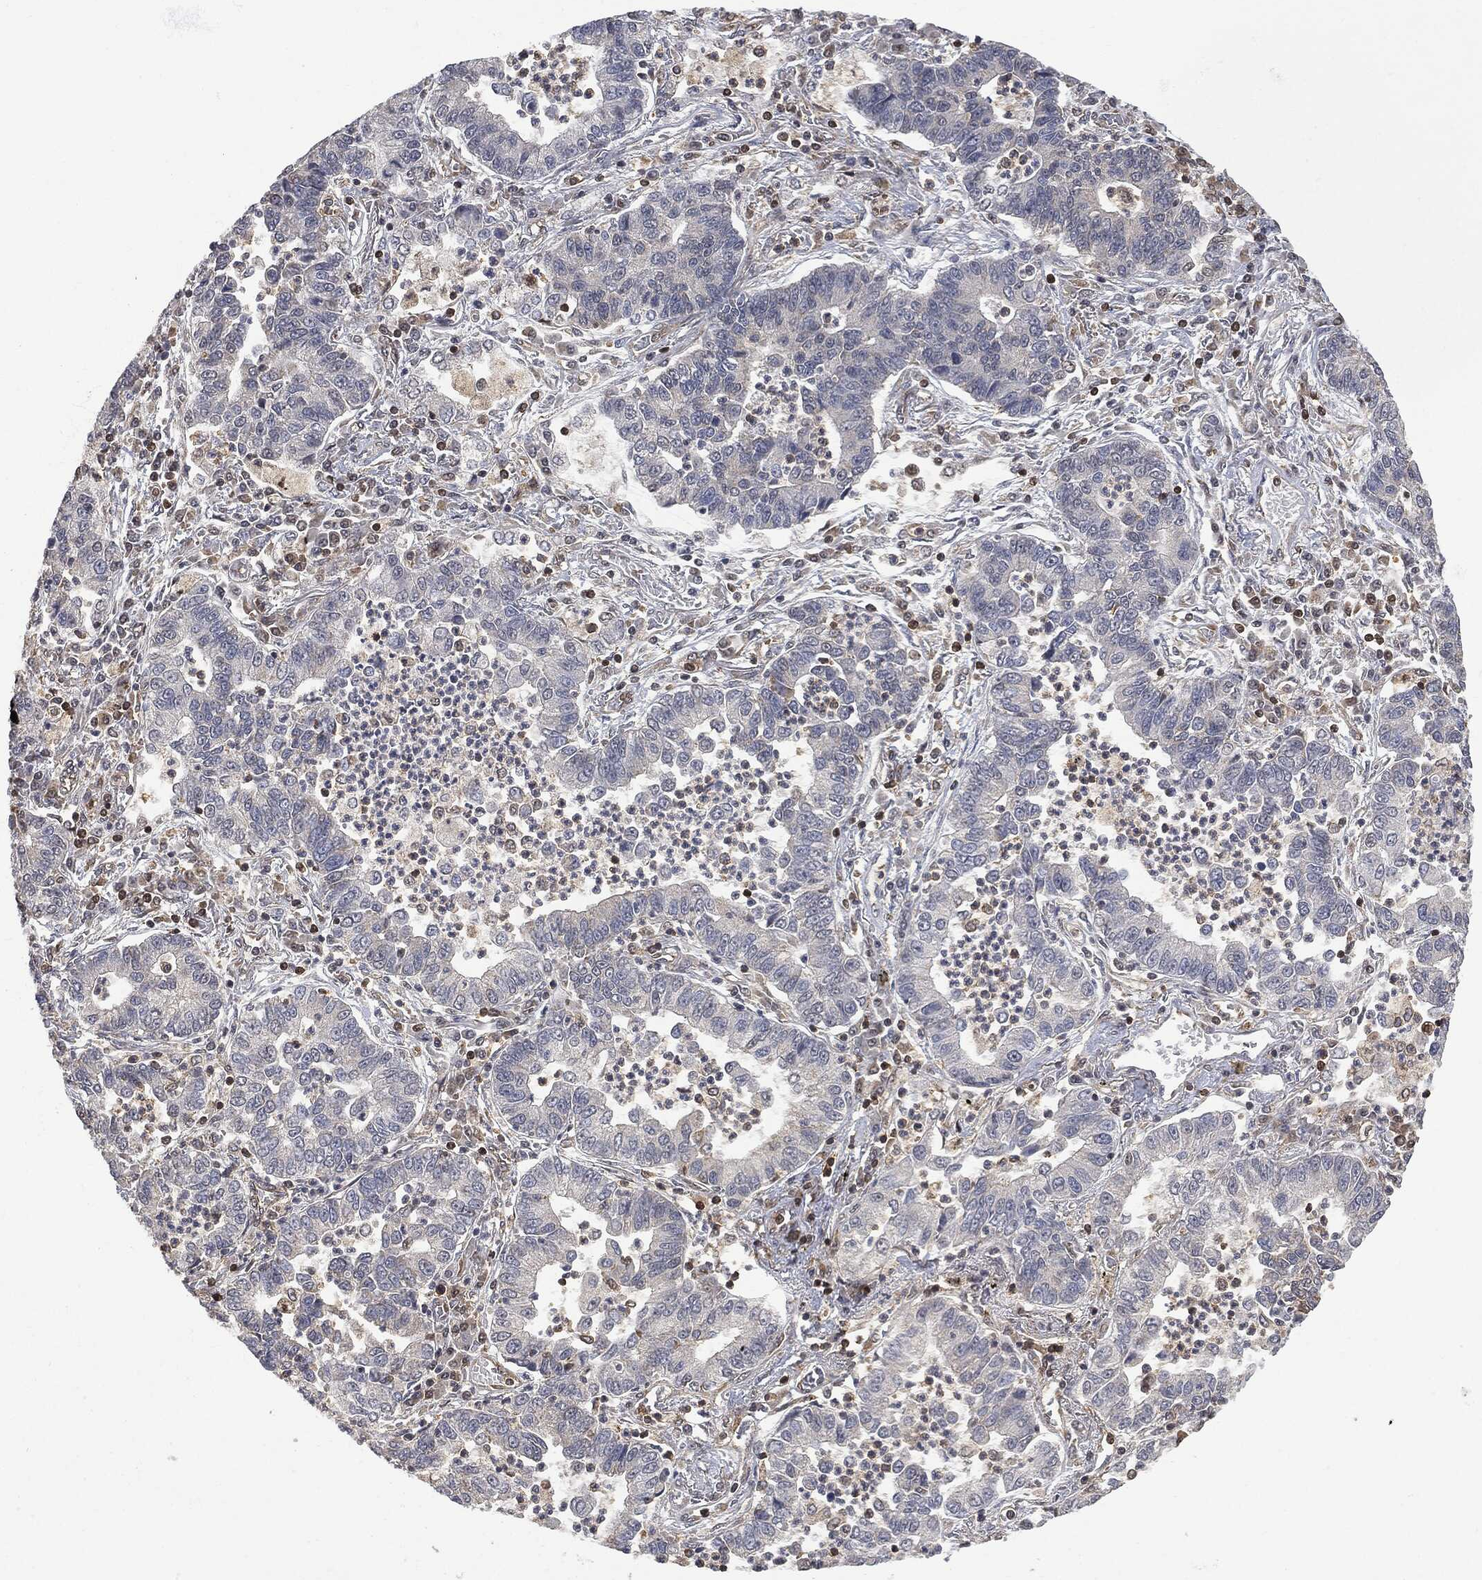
{"staining": {"intensity": "negative", "quantity": "none", "location": "none"}, "tissue": "lung cancer", "cell_type": "Tumor cells", "image_type": "cancer", "snomed": [{"axis": "morphology", "description": "Adenocarcinoma, NOS"}, {"axis": "topography", "description": "Lung"}], "caption": "Tumor cells show no significant protein positivity in lung adenocarcinoma. Brightfield microscopy of immunohistochemistry stained with DAB (brown) and hematoxylin (blue), captured at high magnification.", "gene": "PSMB10", "patient": {"sex": "female", "age": 57}}